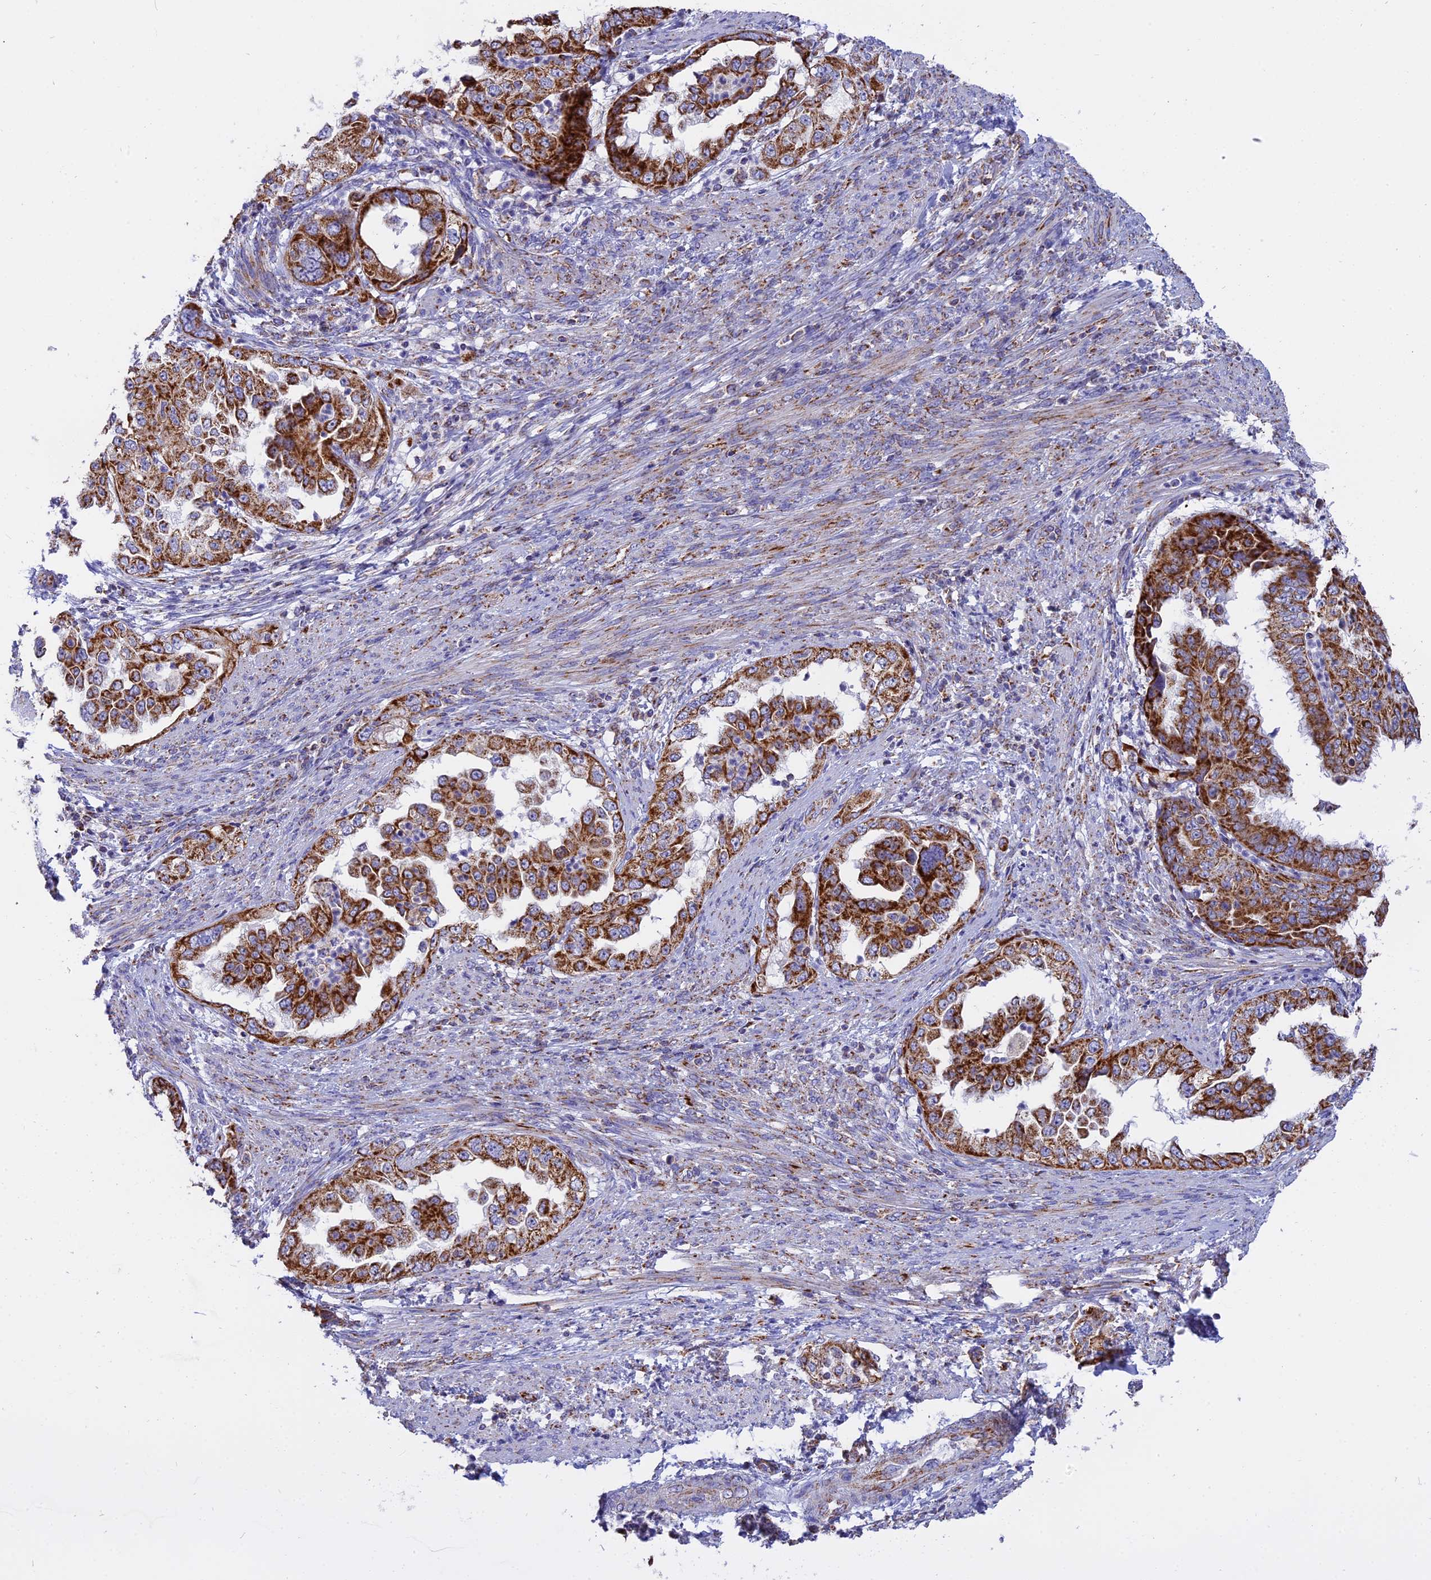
{"staining": {"intensity": "strong", "quantity": ">75%", "location": "cytoplasmic/membranous"}, "tissue": "endometrial cancer", "cell_type": "Tumor cells", "image_type": "cancer", "snomed": [{"axis": "morphology", "description": "Adenocarcinoma, NOS"}, {"axis": "topography", "description": "Endometrium"}], "caption": "Immunohistochemistry (IHC) (DAB (3,3'-diaminobenzidine)) staining of adenocarcinoma (endometrial) shows strong cytoplasmic/membranous protein expression in about >75% of tumor cells.", "gene": "MRPS34", "patient": {"sex": "female", "age": 85}}